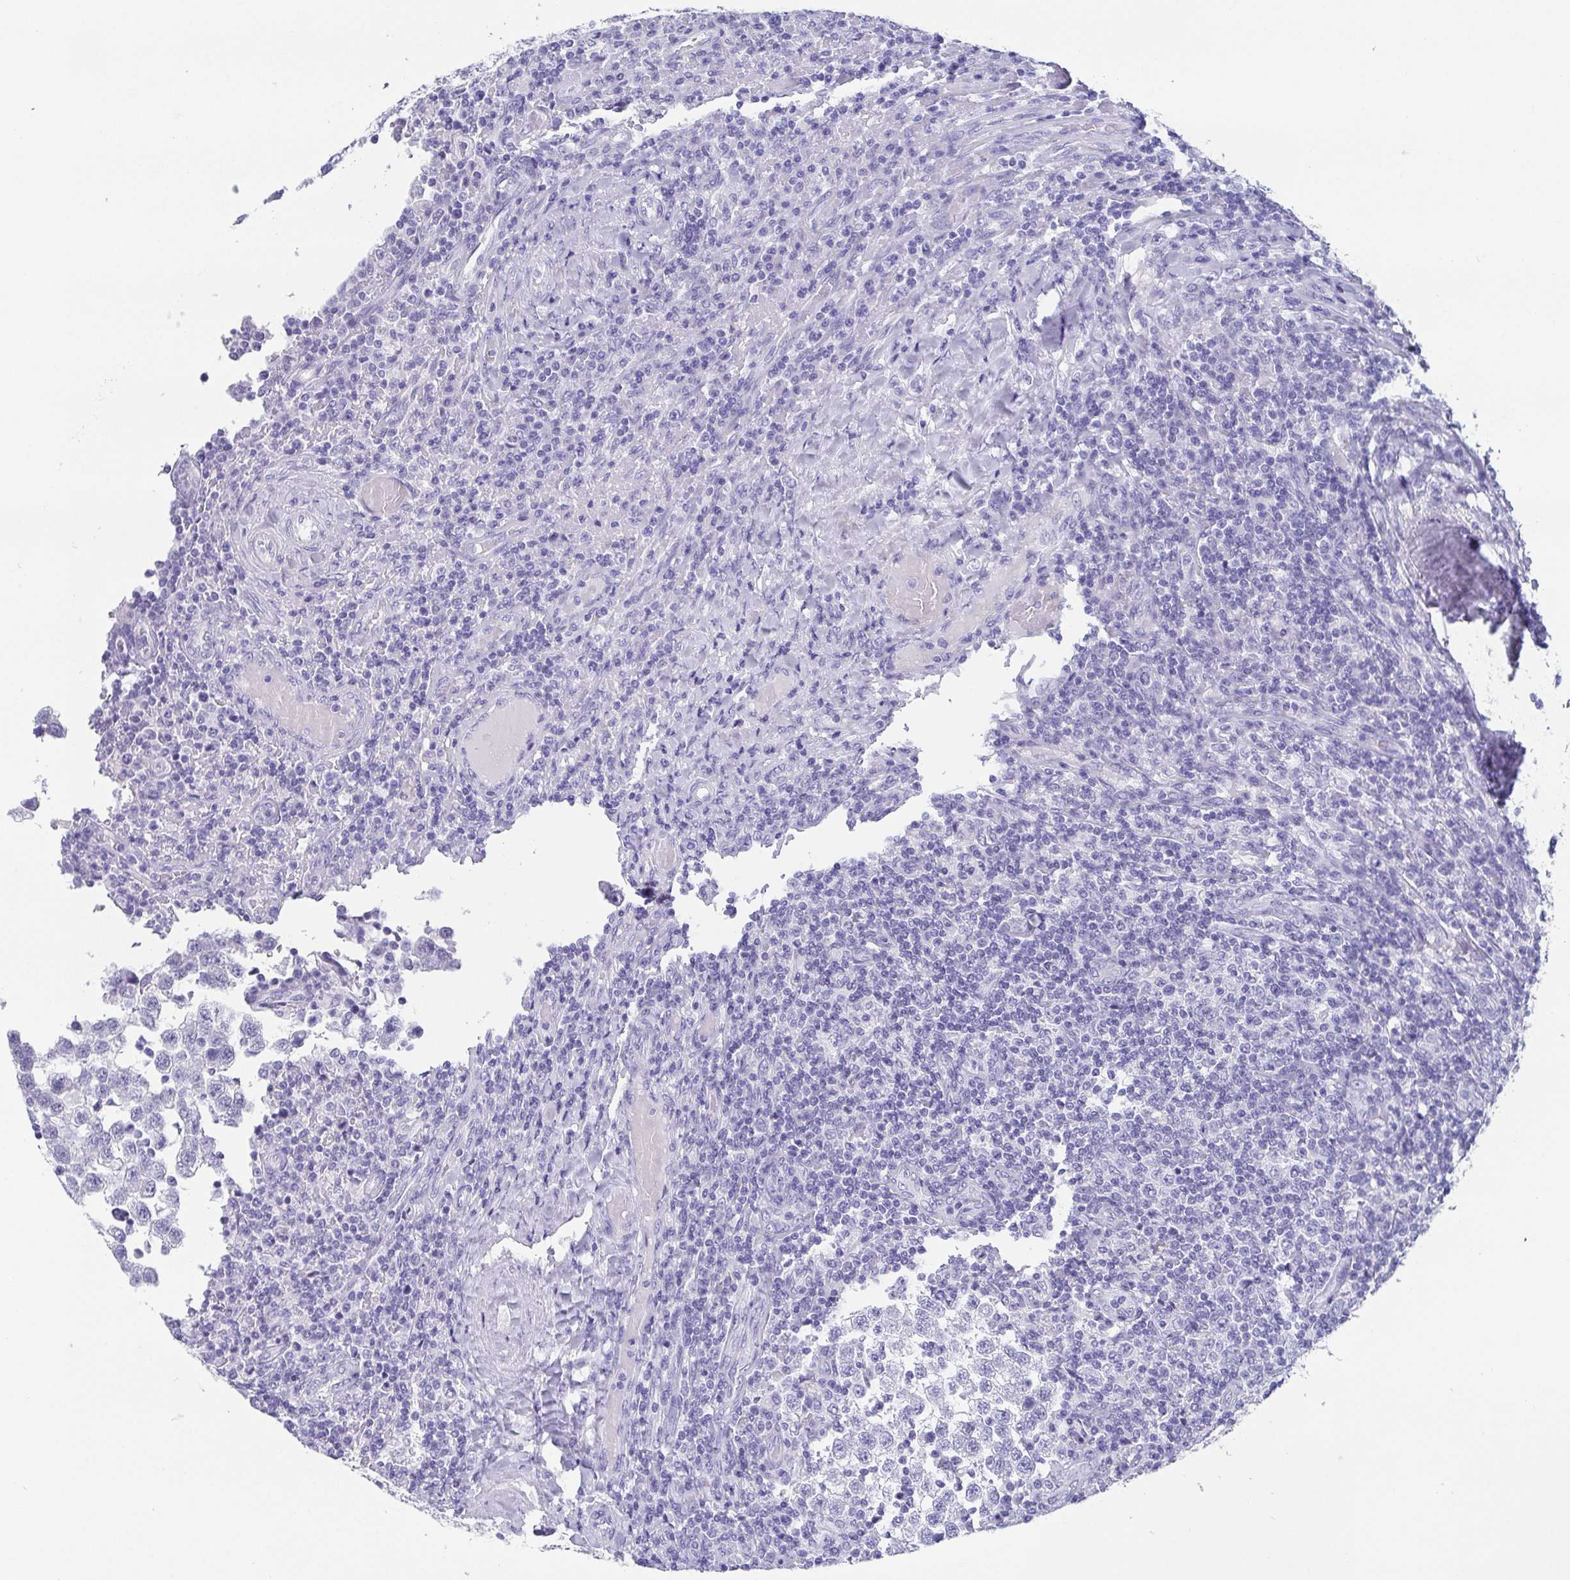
{"staining": {"intensity": "negative", "quantity": "none", "location": "none"}, "tissue": "testis cancer", "cell_type": "Tumor cells", "image_type": "cancer", "snomed": [{"axis": "morphology", "description": "Seminoma, NOS"}, {"axis": "topography", "description": "Testis"}], "caption": "A photomicrograph of human testis cancer (seminoma) is negative for staining in tumor cells.", "gene": "SCGN", "patient": {"sex": "male", "age": 34}}